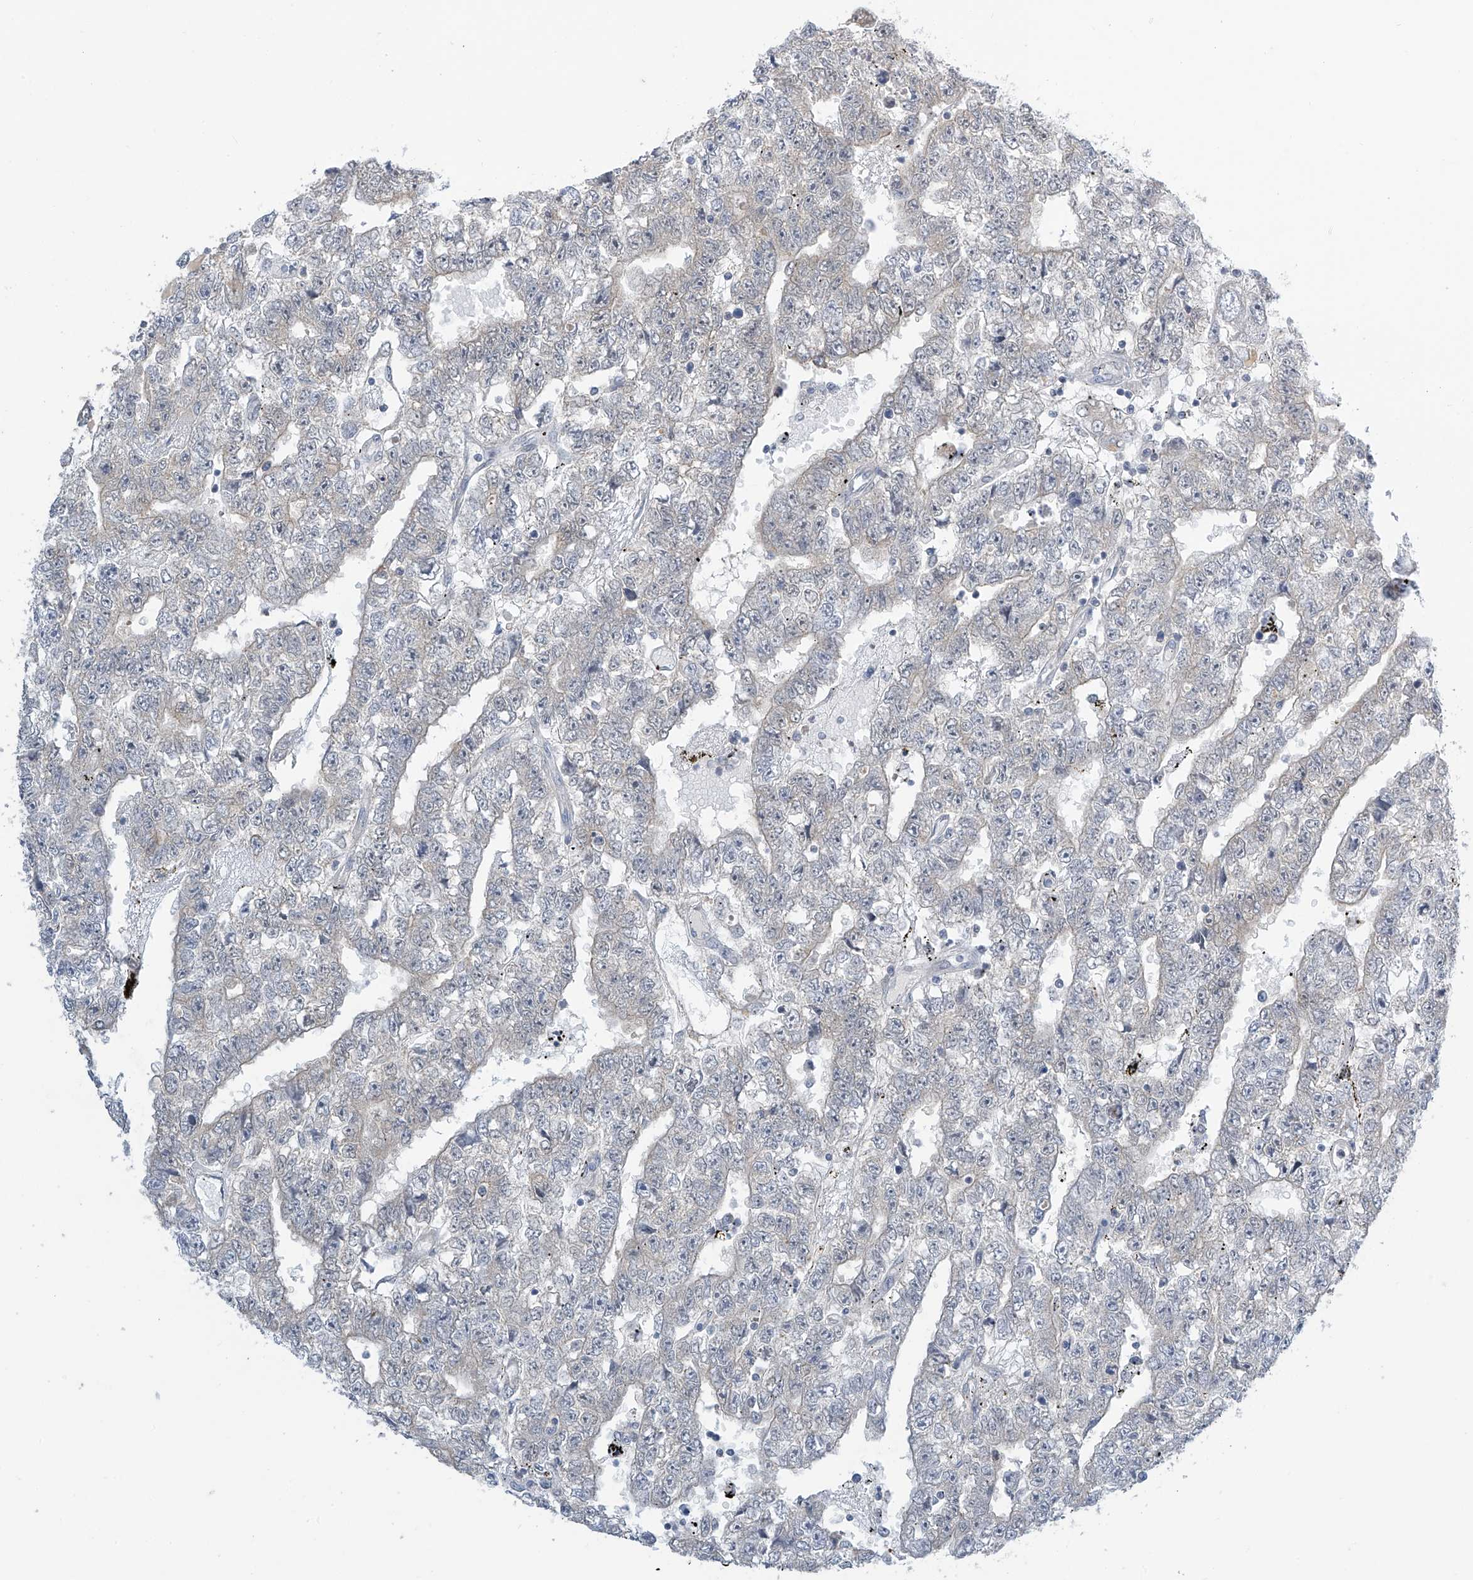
{"staining": {"intensity": "weak", "quantity": "<25%", "location": "cytoplasmic/membranous"}, "tissue": "testis cancer", "cell_type": "Tumor cells", "image_type": "cancer", "snomed": [{"axis": "morphology", "description": "Carcinoma, Embryonal, NOS"}, {"axis": "topography", "description": "Testis"}], "caption": "Protein analysis of testis embryonal carcinoma displays no significant positivity in tumor cells.", "gene": "APLF", "patient": {"sex": "male", "age": 25}}